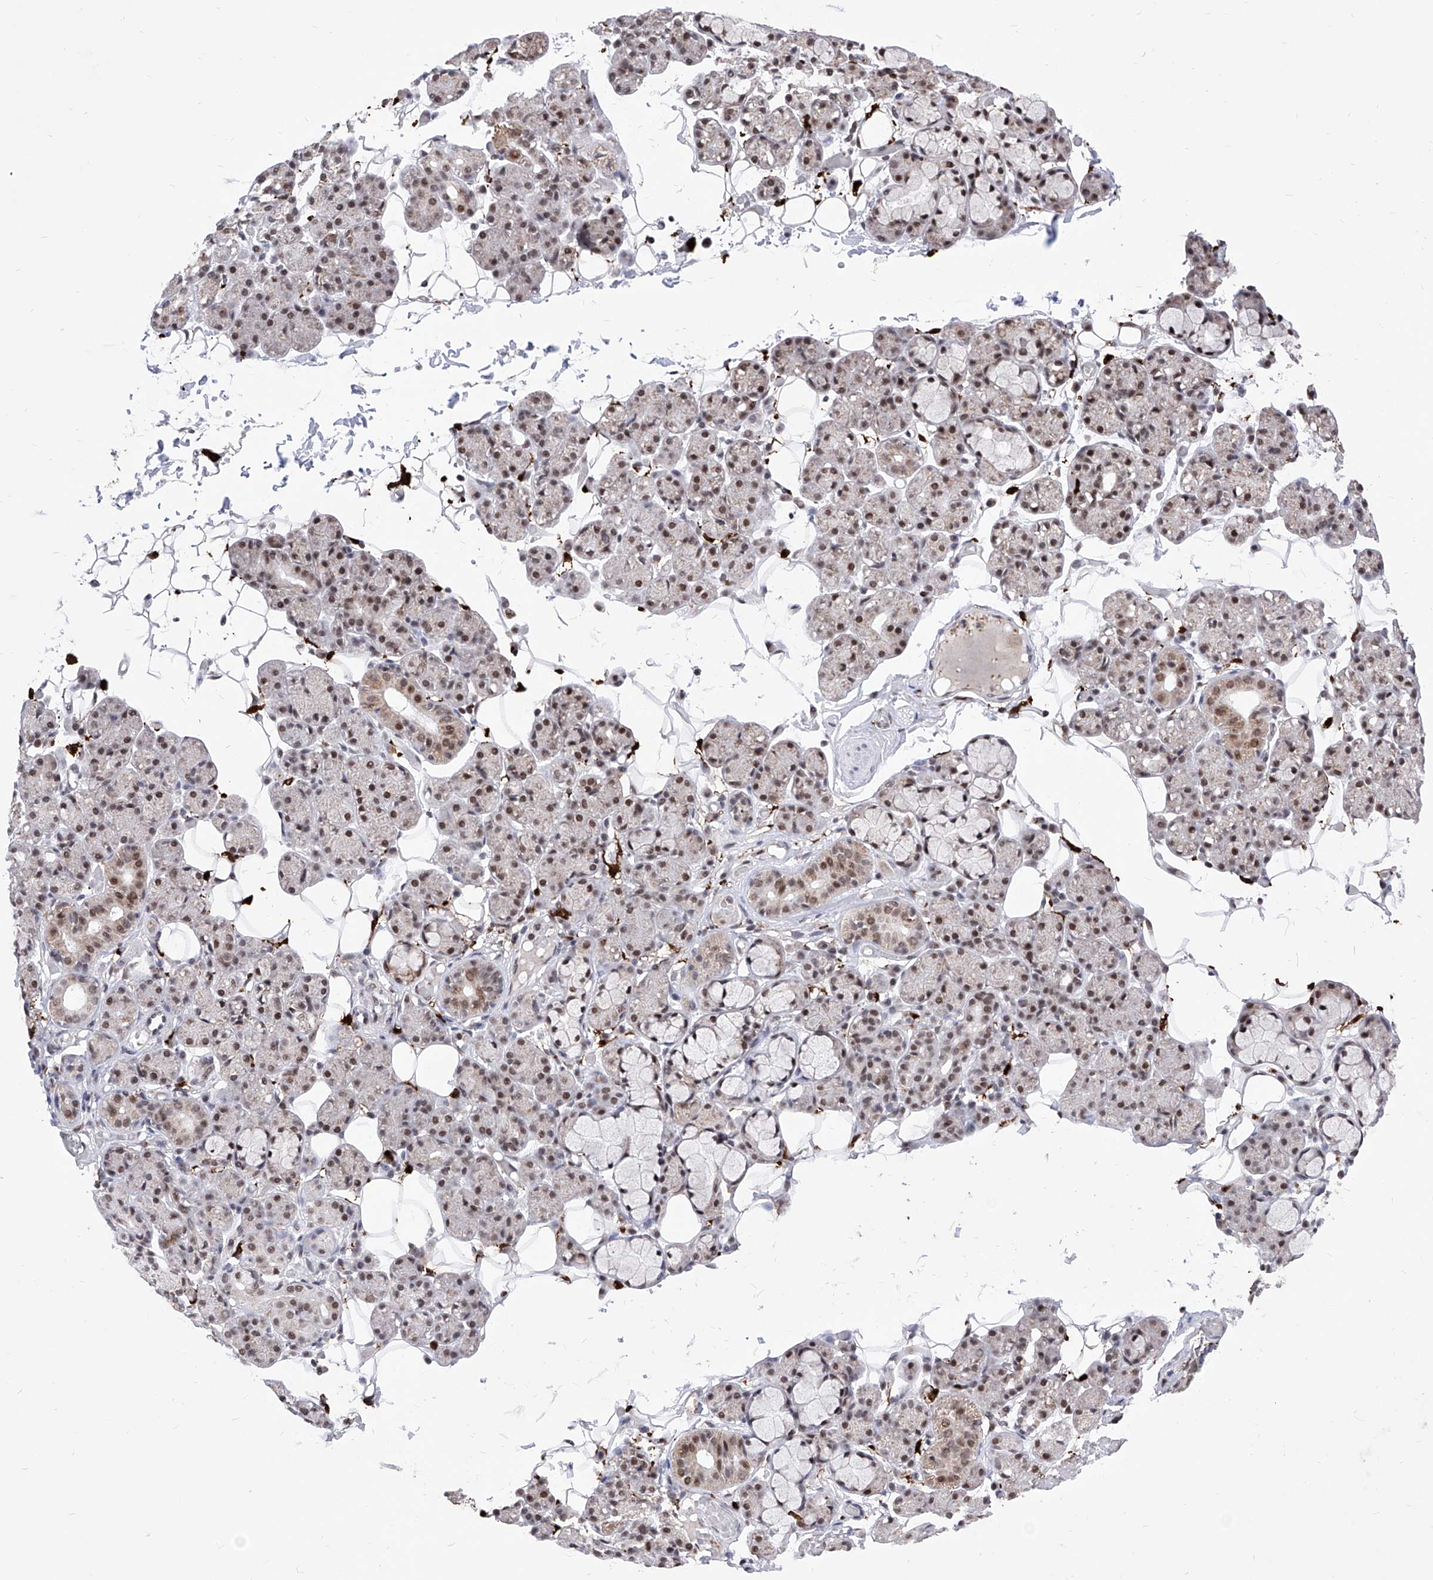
{"staining": {"intensity": "strong", "quantity": ">75%", "location": "nuclear"}, "tissue": "salivary gland", "cell_type": "Glandular cells", "image_type": "normal", "snomed": [{"axis": "morphology", "description": "Normal tissue, NOS"}, {"axis": "topography", "description": "Salivary gland"}], "caption": "Immunohistochemistry (IHC) image of unremarkable salivary gland: salivary gland stained using immunohistochemistry exhibits high levels of strong protein expression localized specifically in the nuclear of glandular cells, appearing as a nuclear brown color.", "gene": "PHF5A", "patient": {"sex": "male", "age": 63}}